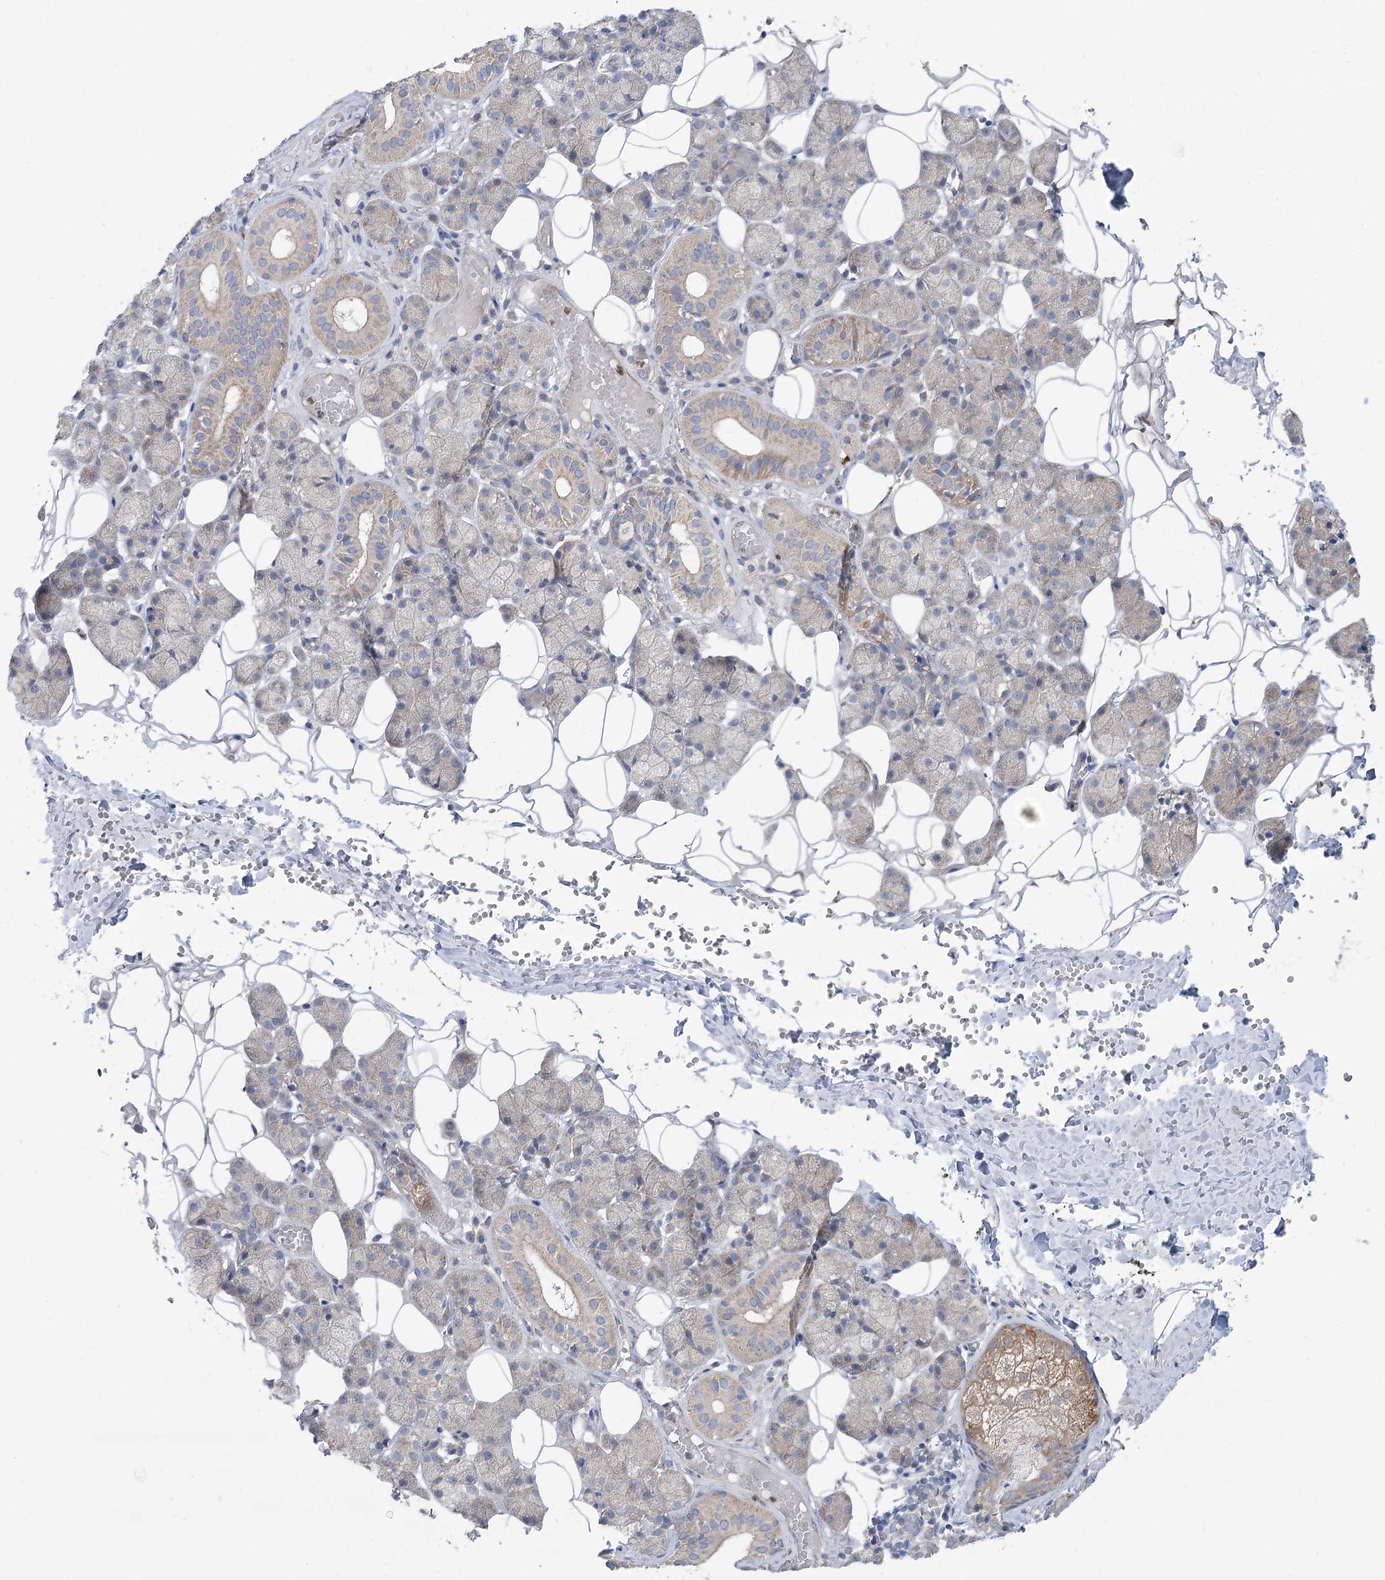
{"staining": {"intensity": "strong", "quantity": "<25%", "location": "cytoplasmic/membranous"}, "tissue": "salivary gland", "cell_type": "Glandular cells", "image_type": "normal", "snomed": [{"axis": "morphology", "description": "Normal tissue, NOS"}, {"axis": "topography", "description": "Salivary gland"}], "caption": "An immunohistochemistry micrograph of unremarkable tissue is shown. Protein staining in brown labels strong cytoplasmic/membranous positivity in salivary gland within glandular cells.", "gene": "SCN11A", "patient": {"sex": "female", "age": 33}}